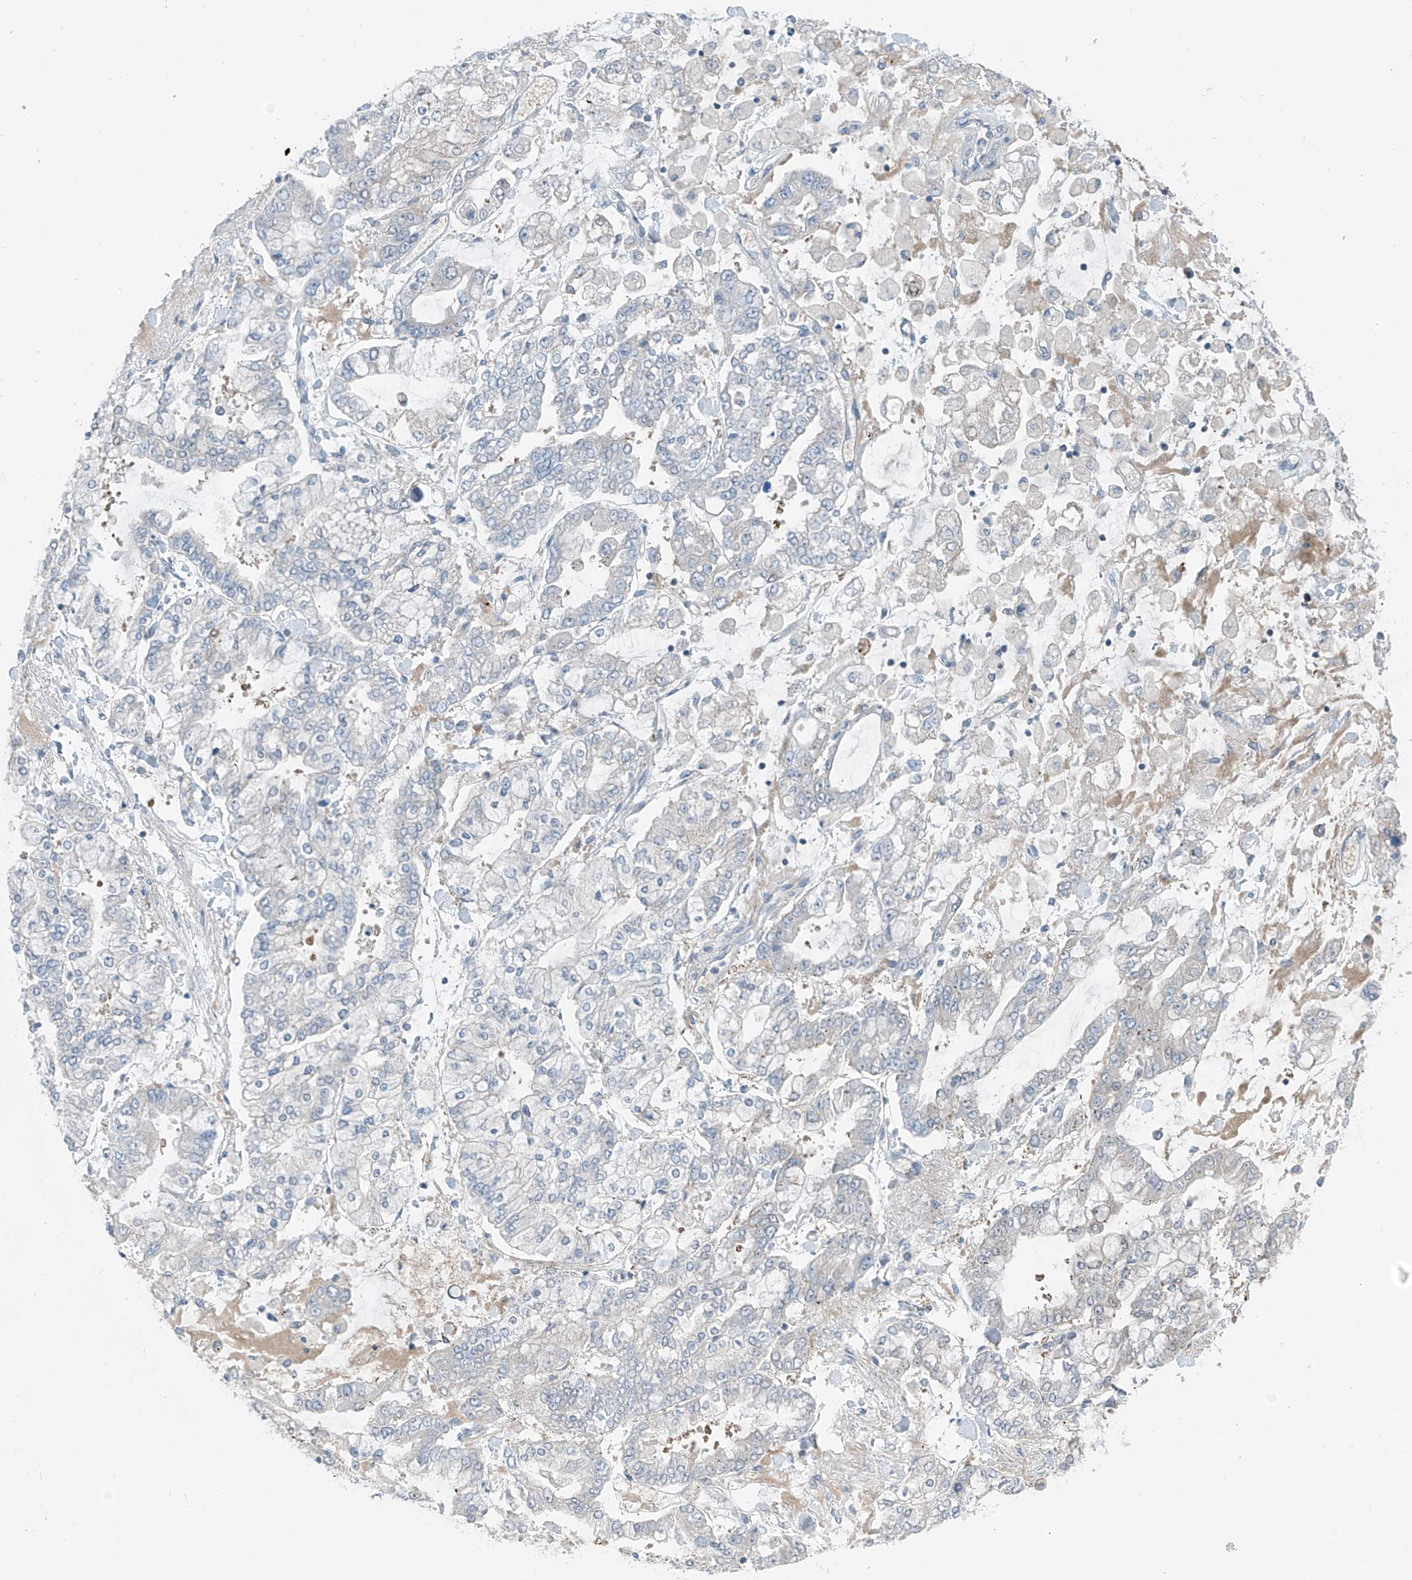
{"staining": {"intensity": "negative", "quantity": "none", "location": "none"}, "tissue": "stomach cancer", "cell_type": "Tumor cells", "image_type": "cancer", "snomed": [{"axis": "morphology", "description": "Normal tissue, NOS"}, {"axis": "morphology", "description": "Adenocarcinoma, NOS"}, {"axis": "topography", "description": "Stomach, upper"}, {"axis": "topography", "description": "Stomach"}], "caption": "Human adenocarcinoma (stomach) stained for a protein using immunohistochemistry (IHC) reveals no positivity in tumor cells.", "gene": "SLC12A6", "patient": {"sex": "male", "age": 76}}